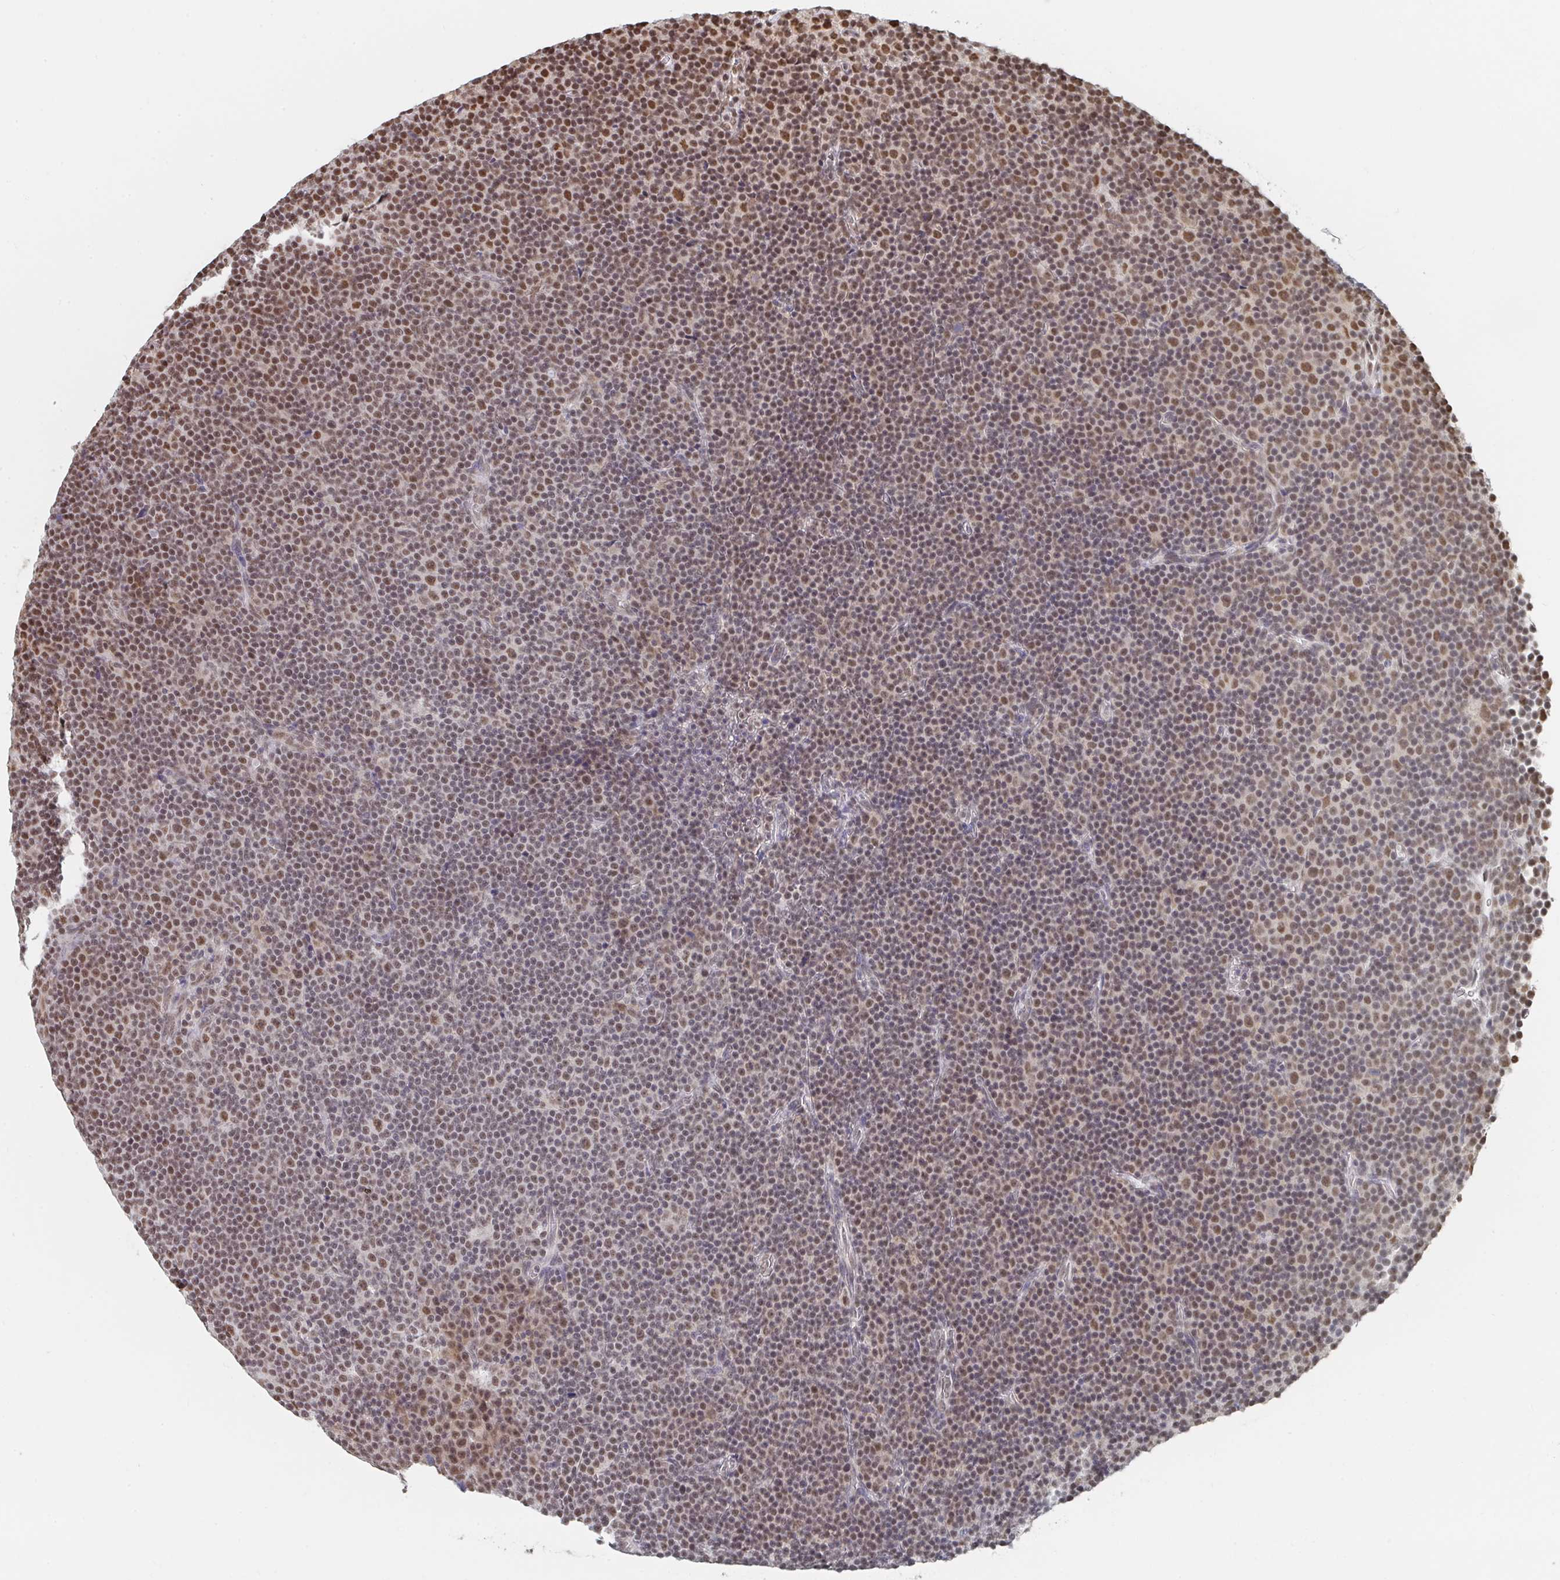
{"staining": {"intensity": "moderate", "quantity": "25%-75%", "location": "nuclear"}, "tissue": "lymphoma", "cell_type": "Tumor cells", "image_type": "cancer", "snomed": [{"axis": "morphology", "description": "Malignant lymphoma, non-Hodgkin's type, Low grade"}, {"axis": "topography", "description": "Lymph node"}], "caption": "Immunohistochemical staining of malignant lymphoma, non-Hodgkin's type (low-grade) exhibits moderate nuclear protein expression in about 25%-75% of tumor cells. (brown staining indicates protein expression, while blue staining denotes nuclei).", "gene": "MBNL1", "patient": {"sex": "female", "age": 67}}